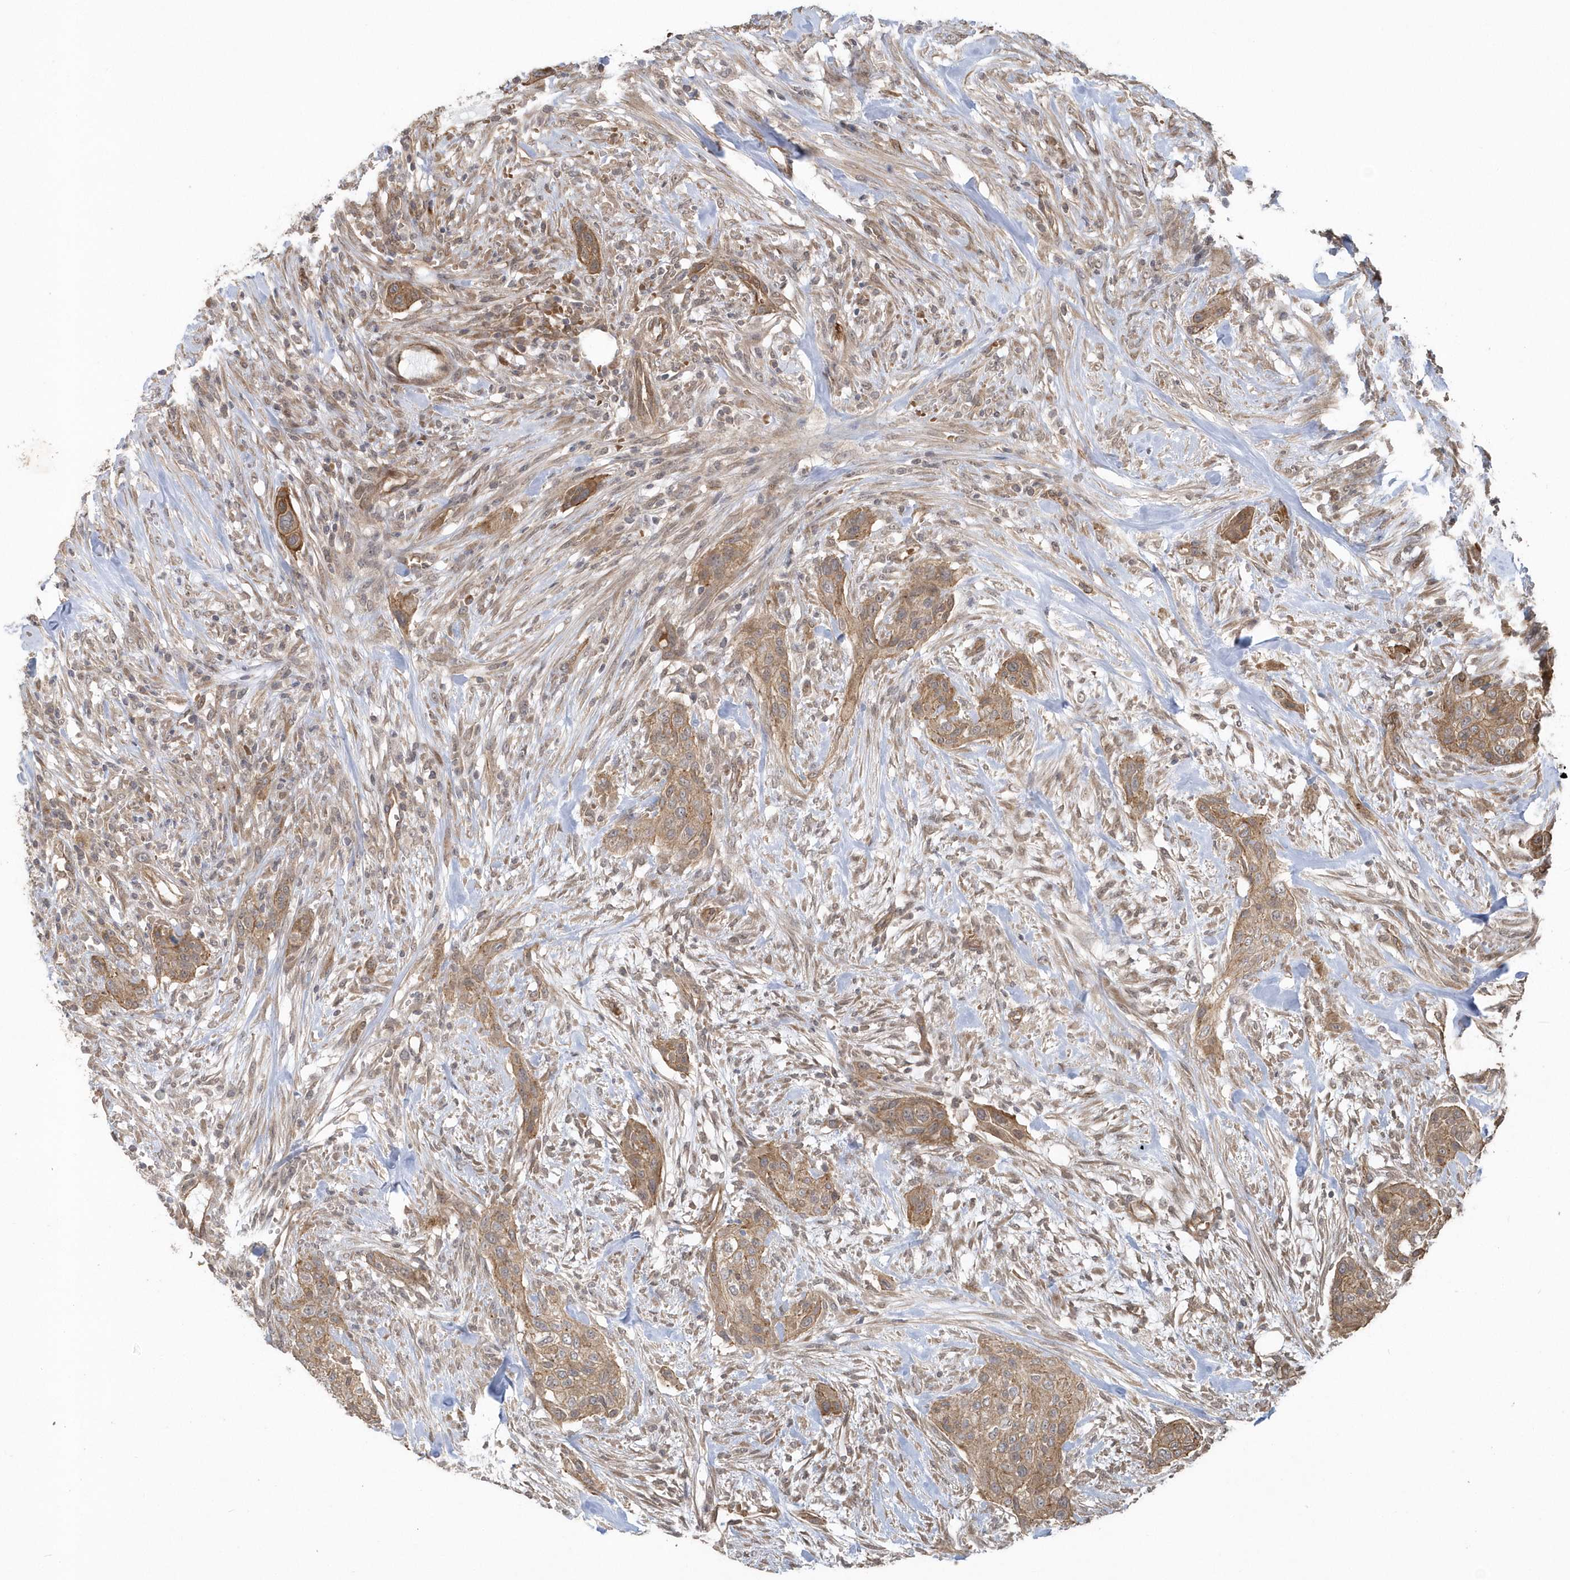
{"staining": {"intensity": "moderate", "quantity": ">75%", "location": "cytoplasmic/membranous"}, "tissue": "urothelial cancer", "cell_type": "Tumor cells", "image_type": "cancer", "snomed": [{"axis": "morphology", "description": "Urothelial carcinoma, High grade"}, {"axis": "topography", "description": "Urinary bladder"}], "caption": "Immunohistochemical staining of human urothelial cancer exhibits medium levels of moderate cytoplasmic/membranous staining in about >75% of tumor cells.", "gene": "HERPUD1", "patient": {"sex": "male", "age": 35}}